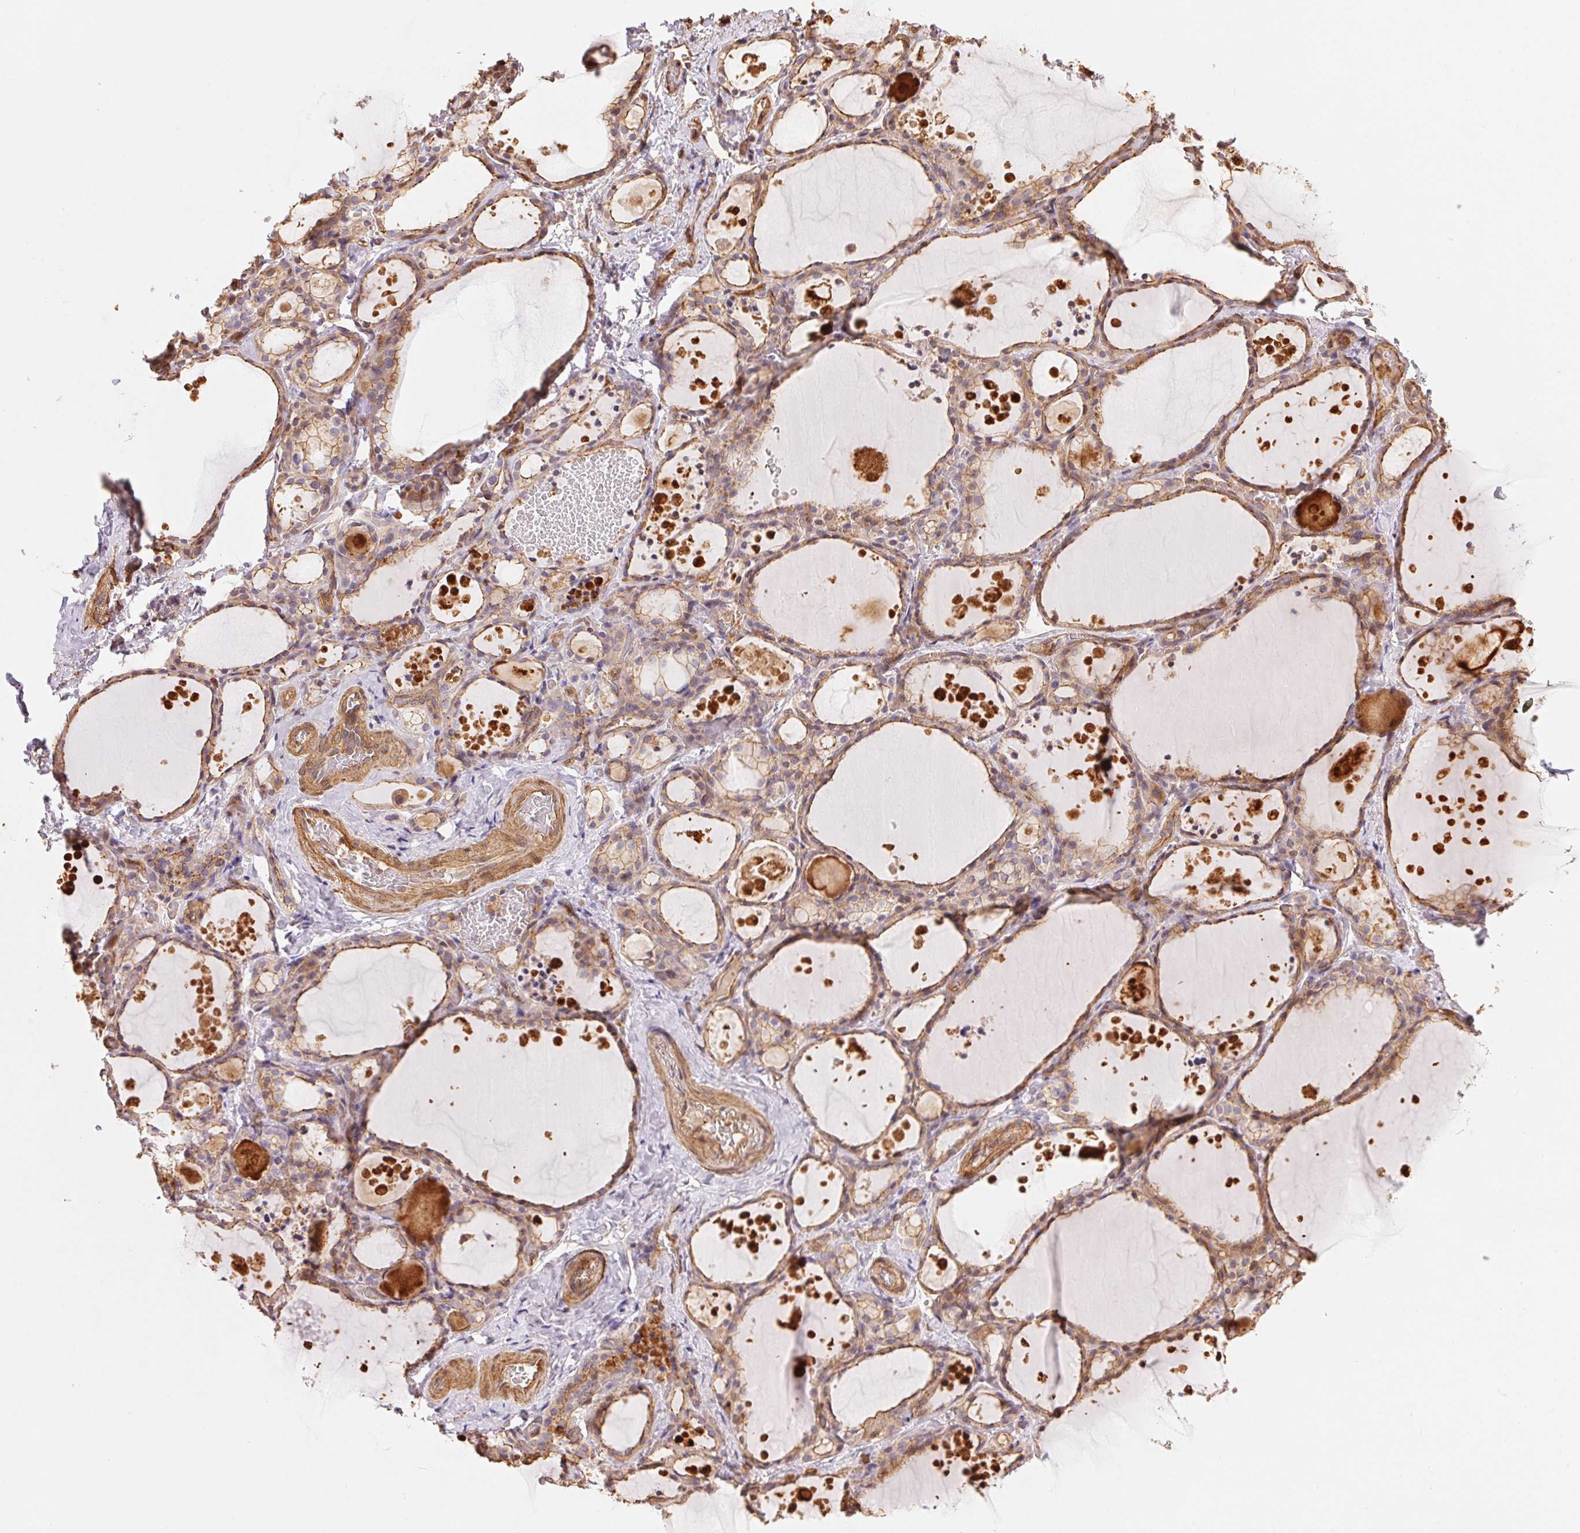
{"staining": {"intensity": "moderate", "quantity": ">75%", "location": "cytoplasmic/membranous"}, "tissue": "thyroid gland", "cell_type": "Glandular cells", "image_type": "normal", "snomed": [{"axis": "morphology", "description": "Normal tissue, NOS"}, {"axis": "topography", "description": "Thyroid gland"}], "caption": "Immunohistochemistry (IHC) of unremarkable thyroid gland demonstrates medium levels of moderate cytoplasmic/membranous staining in about >75% of glandular cells.", "gene": "FRAS1", "patient": {"sex": "male", "age": 68}}